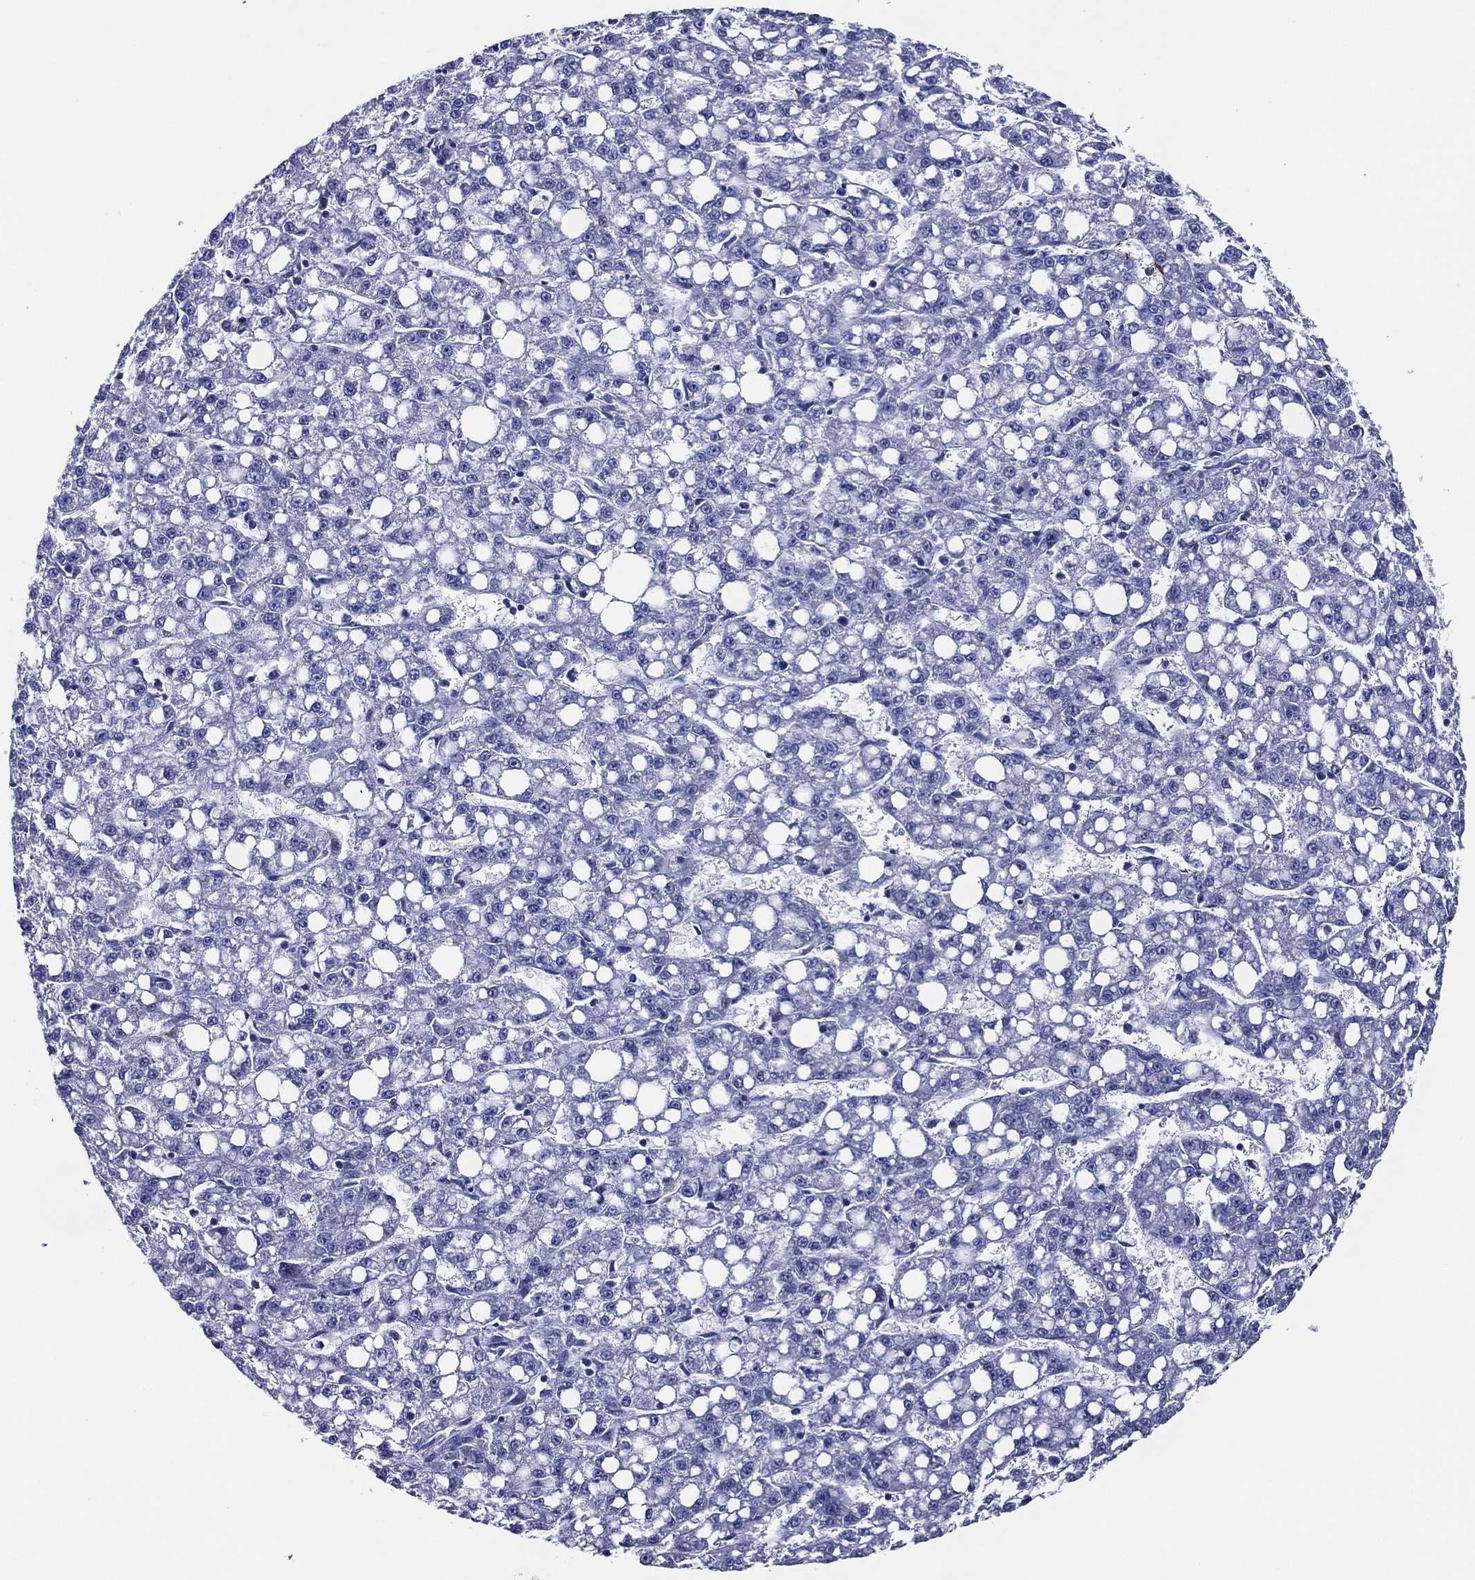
{"staining": {"intensity": "negative", "quantity": "none", "location": "none"}, "tissue": "liver cancer", "cell_type": "Tumor cells", "image_type": "cancer", "snomed": [{"axis": "morphology", "description": "Carcinoma, Hepatocellular, NOS"}, {"axis": "topography", "description": "Liver"}], "caption": "Tumor cells are negative for brown protein staining in hepatocellular carcinoma (liver).", "gene": "ACE2", "patient": {"sex": "female", "age": 65}}